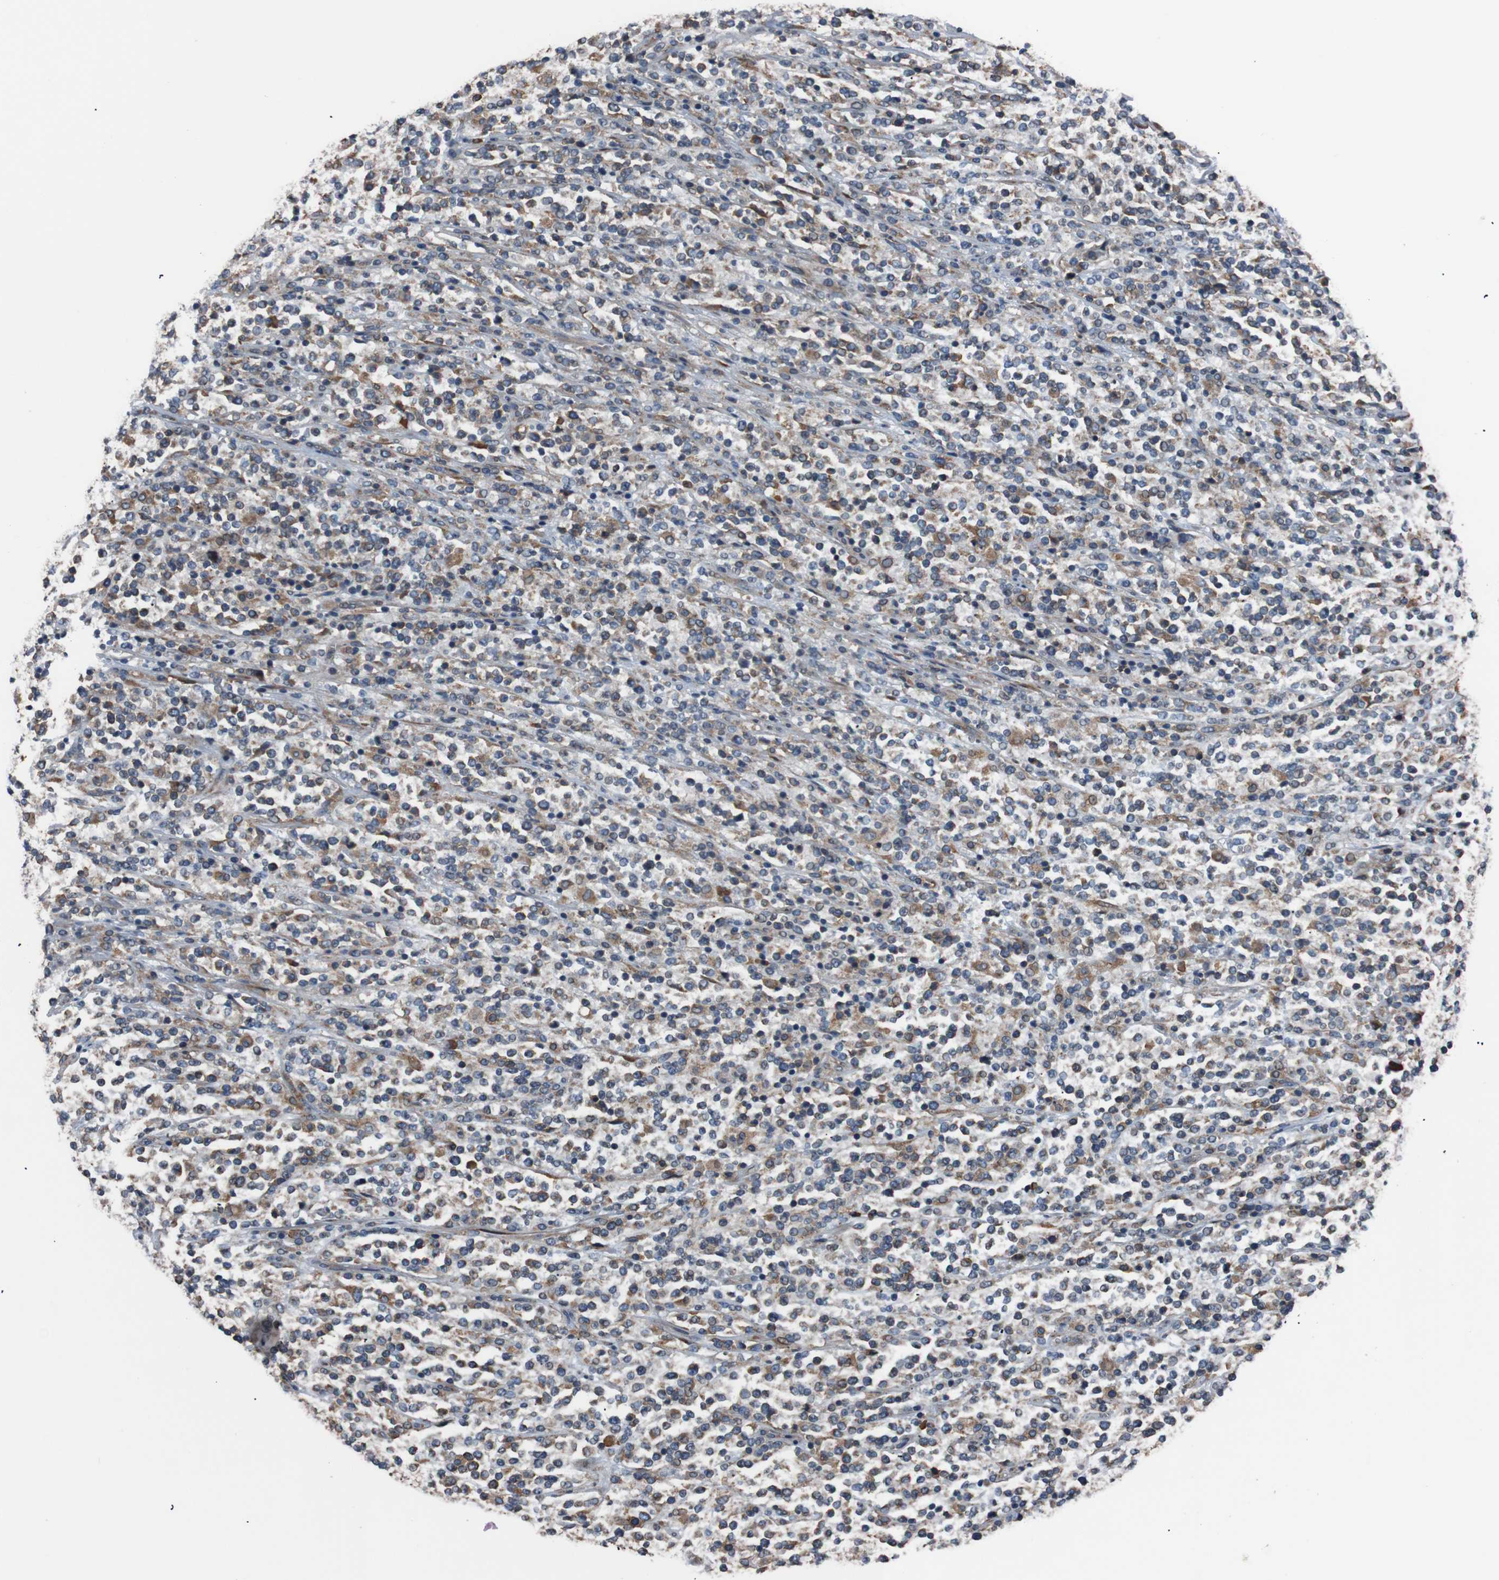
{"staining": {"intensity": "moderate", "quantity": ">75%", "location": "cytoplasmic/membranous"}, "tissue": "lymphoma", "cell_type": "Tumor cells", "image_type": "cancer", "snomed": [{"axis": "morphology", "description": "Malignant lymphoma, non-Hodgkin's type, High grade"}, {"axis": "topography", "description": "Soft tissue"}], "caption": "Malignant lymphoma, non-Hodgkin's type (high-grade) tissue displays moderate cytoplasmic/membranous staining in approximately >75% of tumor cells", "gene": "SIGMAR1", "patient": {"sex": "male", "age": 18}}